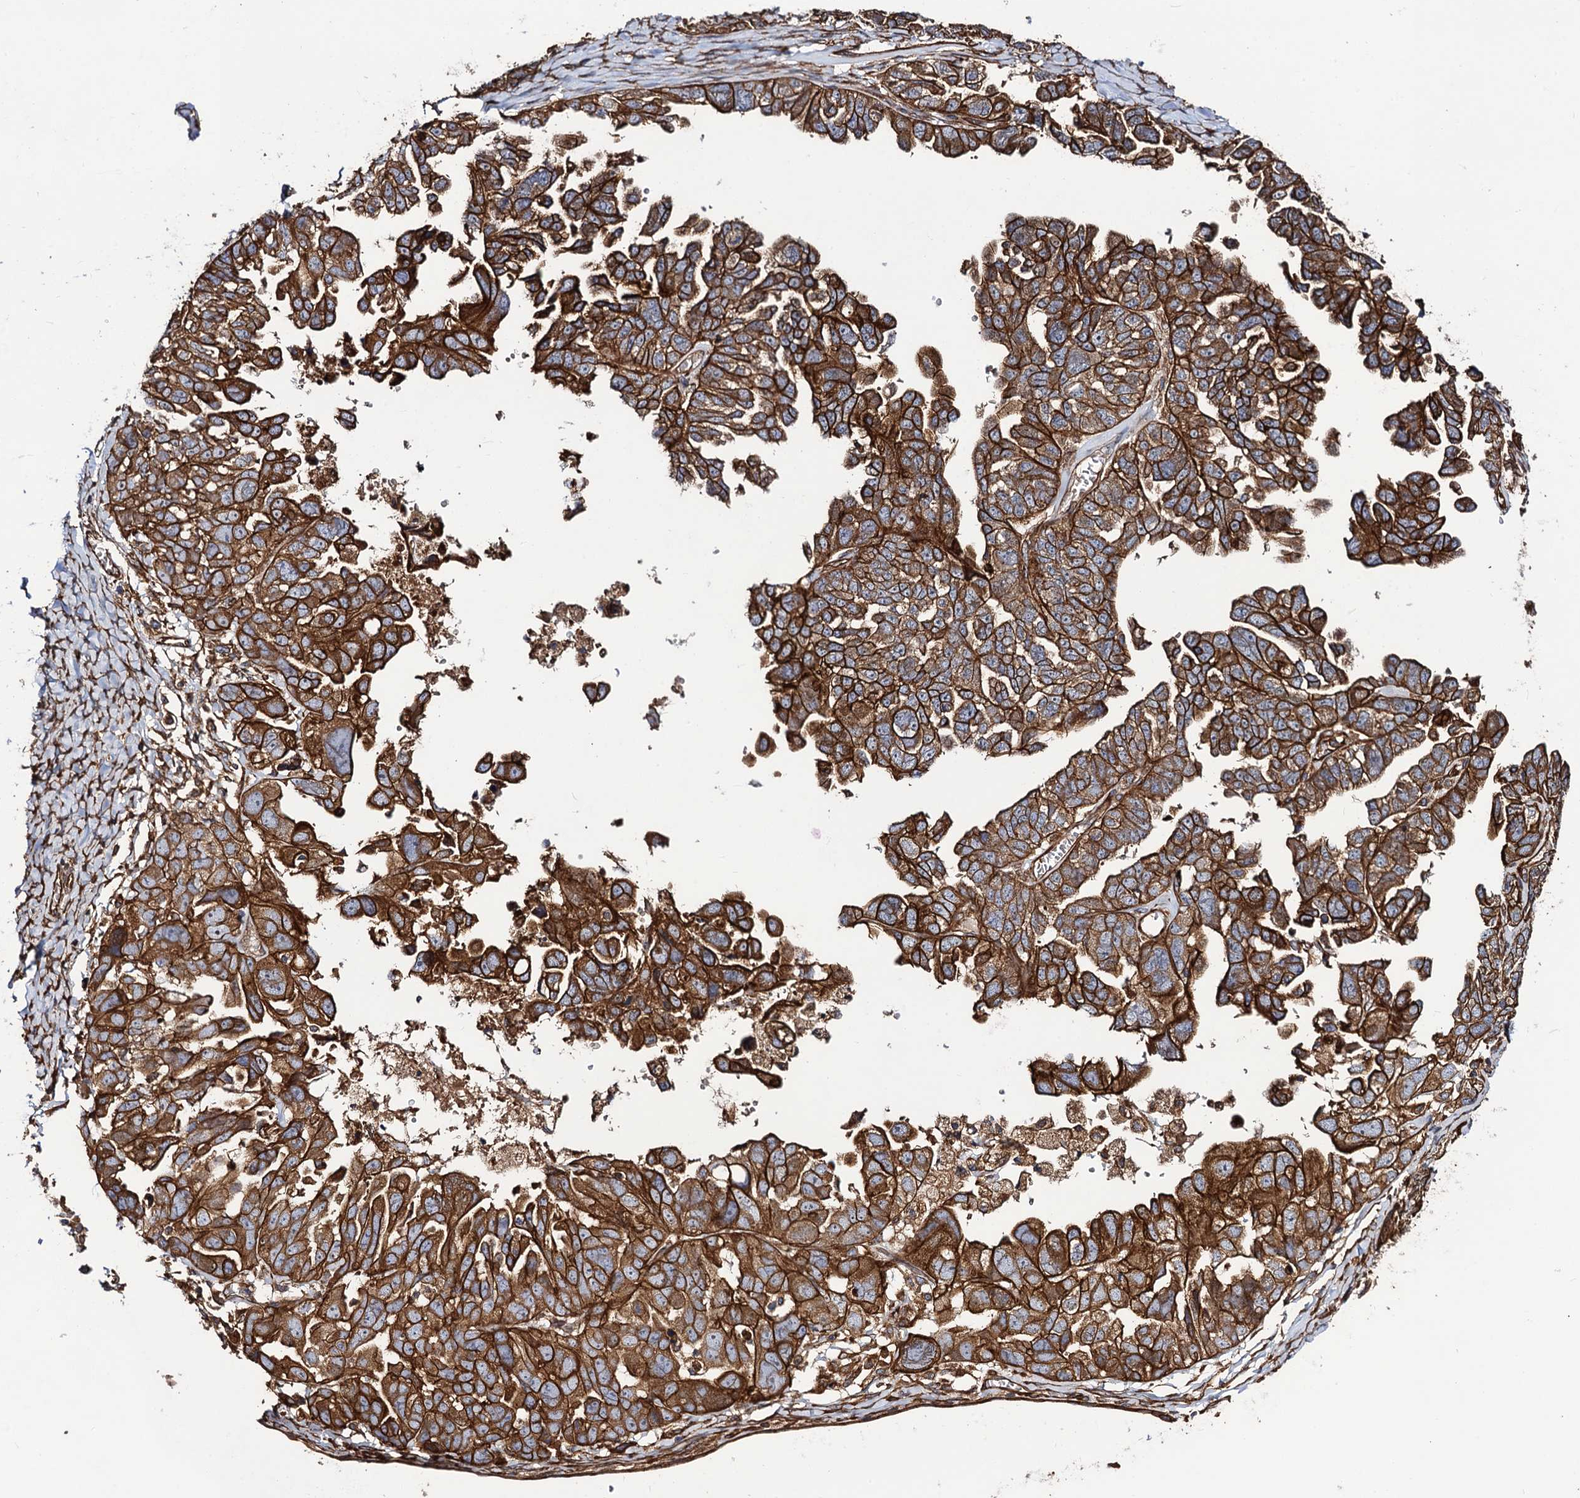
{"staining": {"intensity": "strong", "quantity": ">75%", "location": "cytoplasmic/membranous"}, "tissue": "ovarian cancer", "cell_type": "Tumor cells", "image_type": "cancer", "snomed": [{"axis": "morphology", "description": "Cystadenocarcinoma, serous, NOS"}, {"axis": "topography", "description": "Ovary"}], "caption": "Tumor cells exhibit high levels of strong cytoplasmic/membranous expression in approximately >75% of cells in human ovarian cancer. Ihc stains the protein of interest in brown and the nuclei are stained blue.", "gene": "CIP2A", "patient": {"sex": "female", "age": 79}}